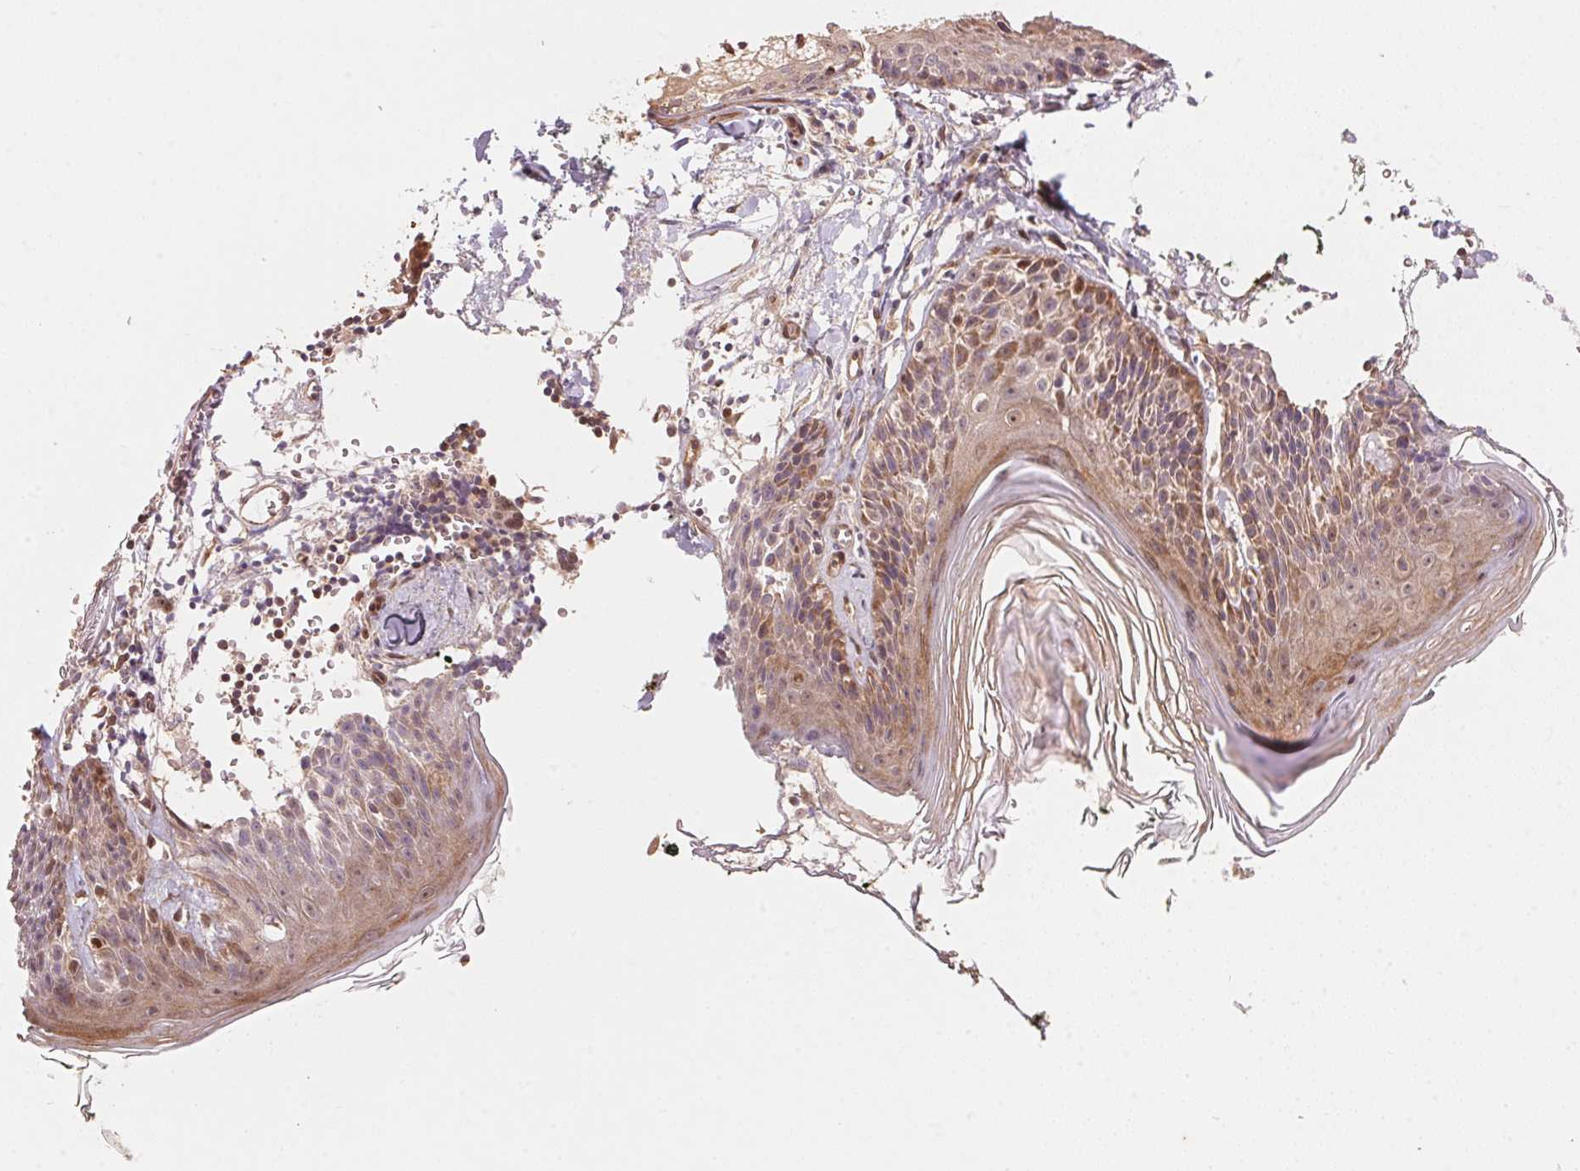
{"staining": {"intensity": "moderate", "quantity": ">75%", "location": "cytoplasmic/membranous"}, "tissue": "skin", "cell_type": "Fibroblasts", "image_type": "normal", "snomed": [{"axis": "morphology", "description": "Normal tissue, NOS"}, {"axis": "topography", "description": "Skin"}], "caption": "Protein analysis of normal skin reveals moderate cytoplasmic/membranous expression in approximately >75% of fibroblasts.", "gene": "TNIP2", "patient": {"sex": "male", "age": 76}}